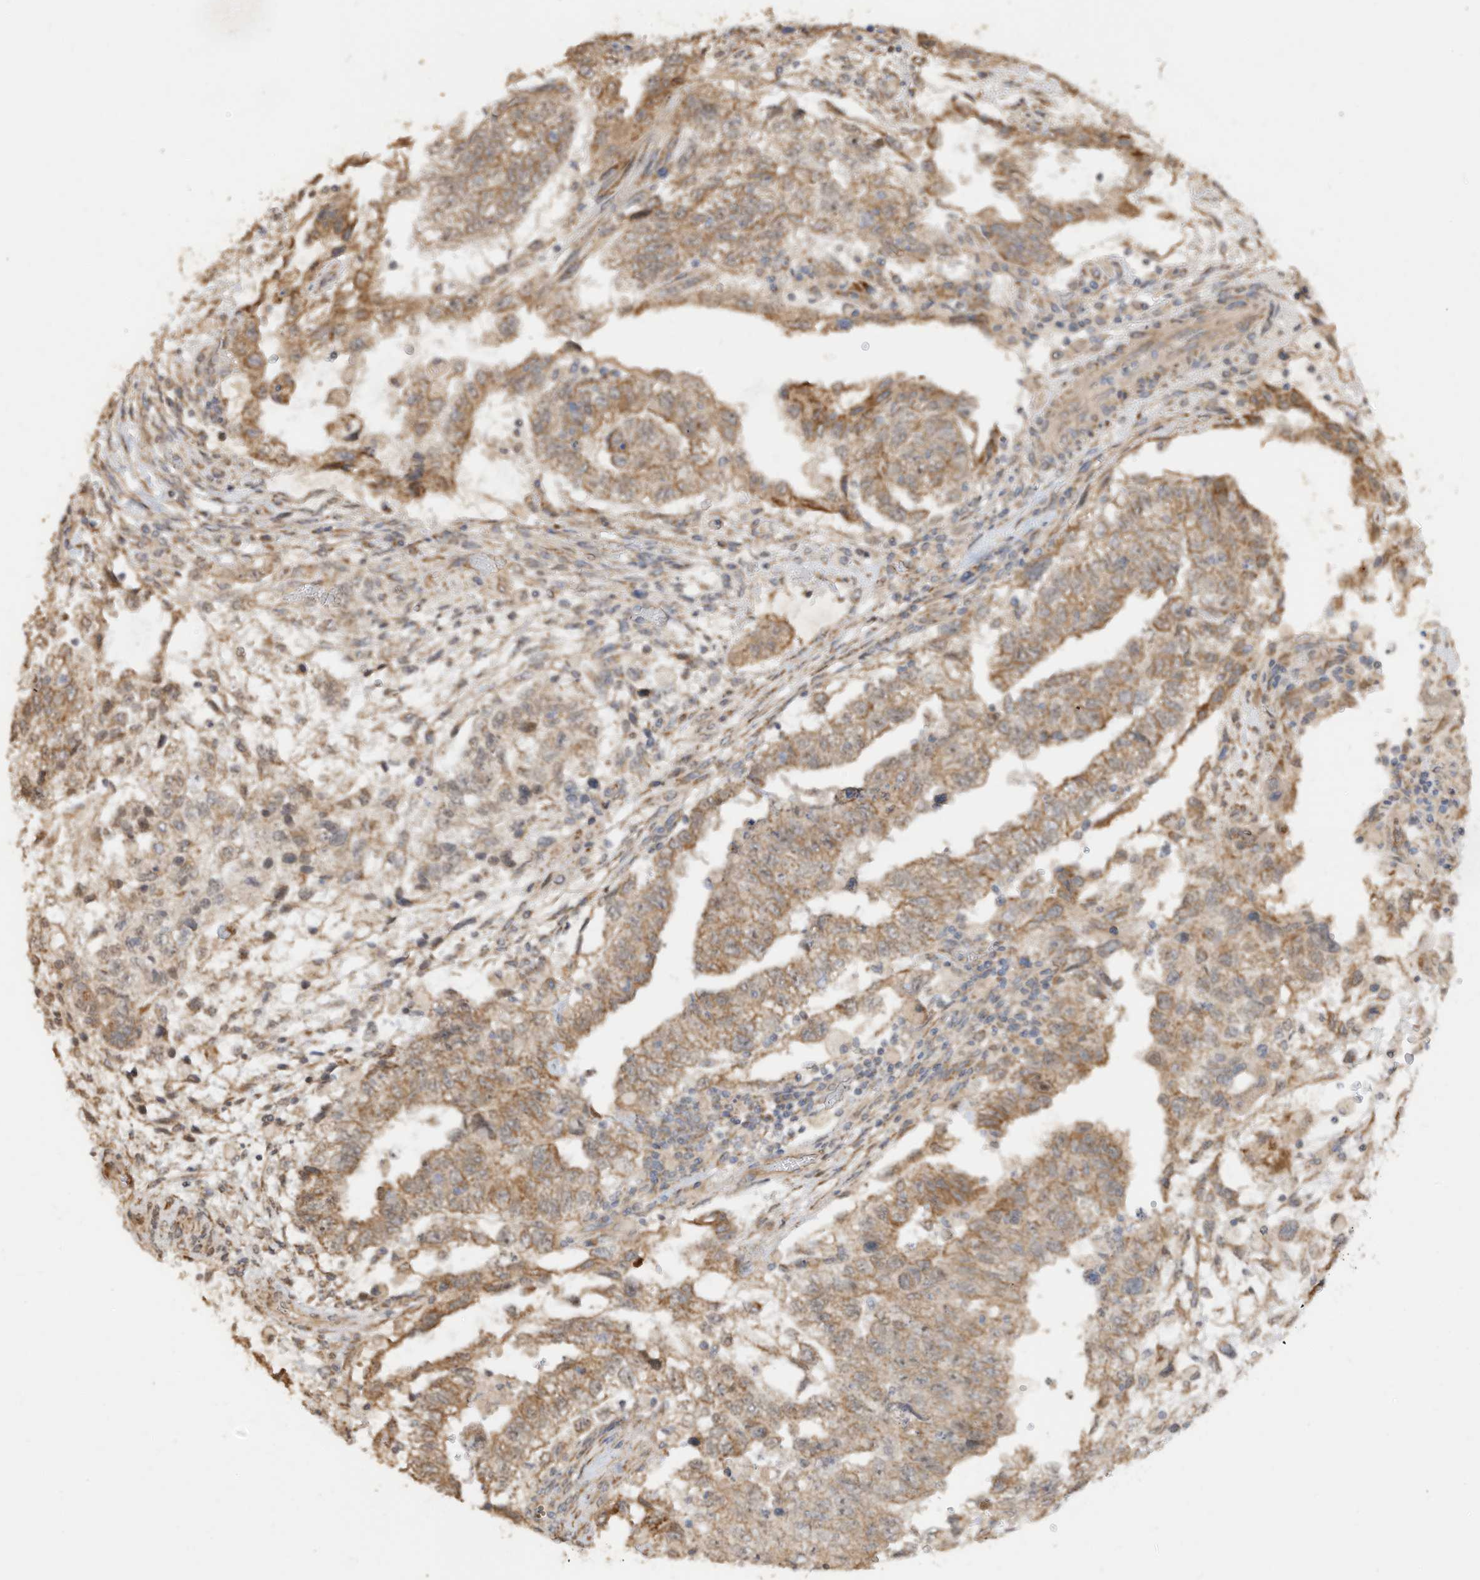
{"staining": {"intensity": "moderate", "quantity": ">75%", "location": "cytoplasmic/membranous"}, "tissue": "testis cancer", "cell_type": "Tumor cells", "image_type": "cancer", "snomed": [{"axis": "morphology", "description": "Carcinoma, Embryonal, NOS"}, {"axis": "topography", "description": "Testis"}], "caption": "Testis embryonal carcinoma tissue displays moderate cytoplasmic/membranous staining in about >75% of tumor cells", "gene": "CAGE1", "patient": {"sex": "male", "age": 36}}